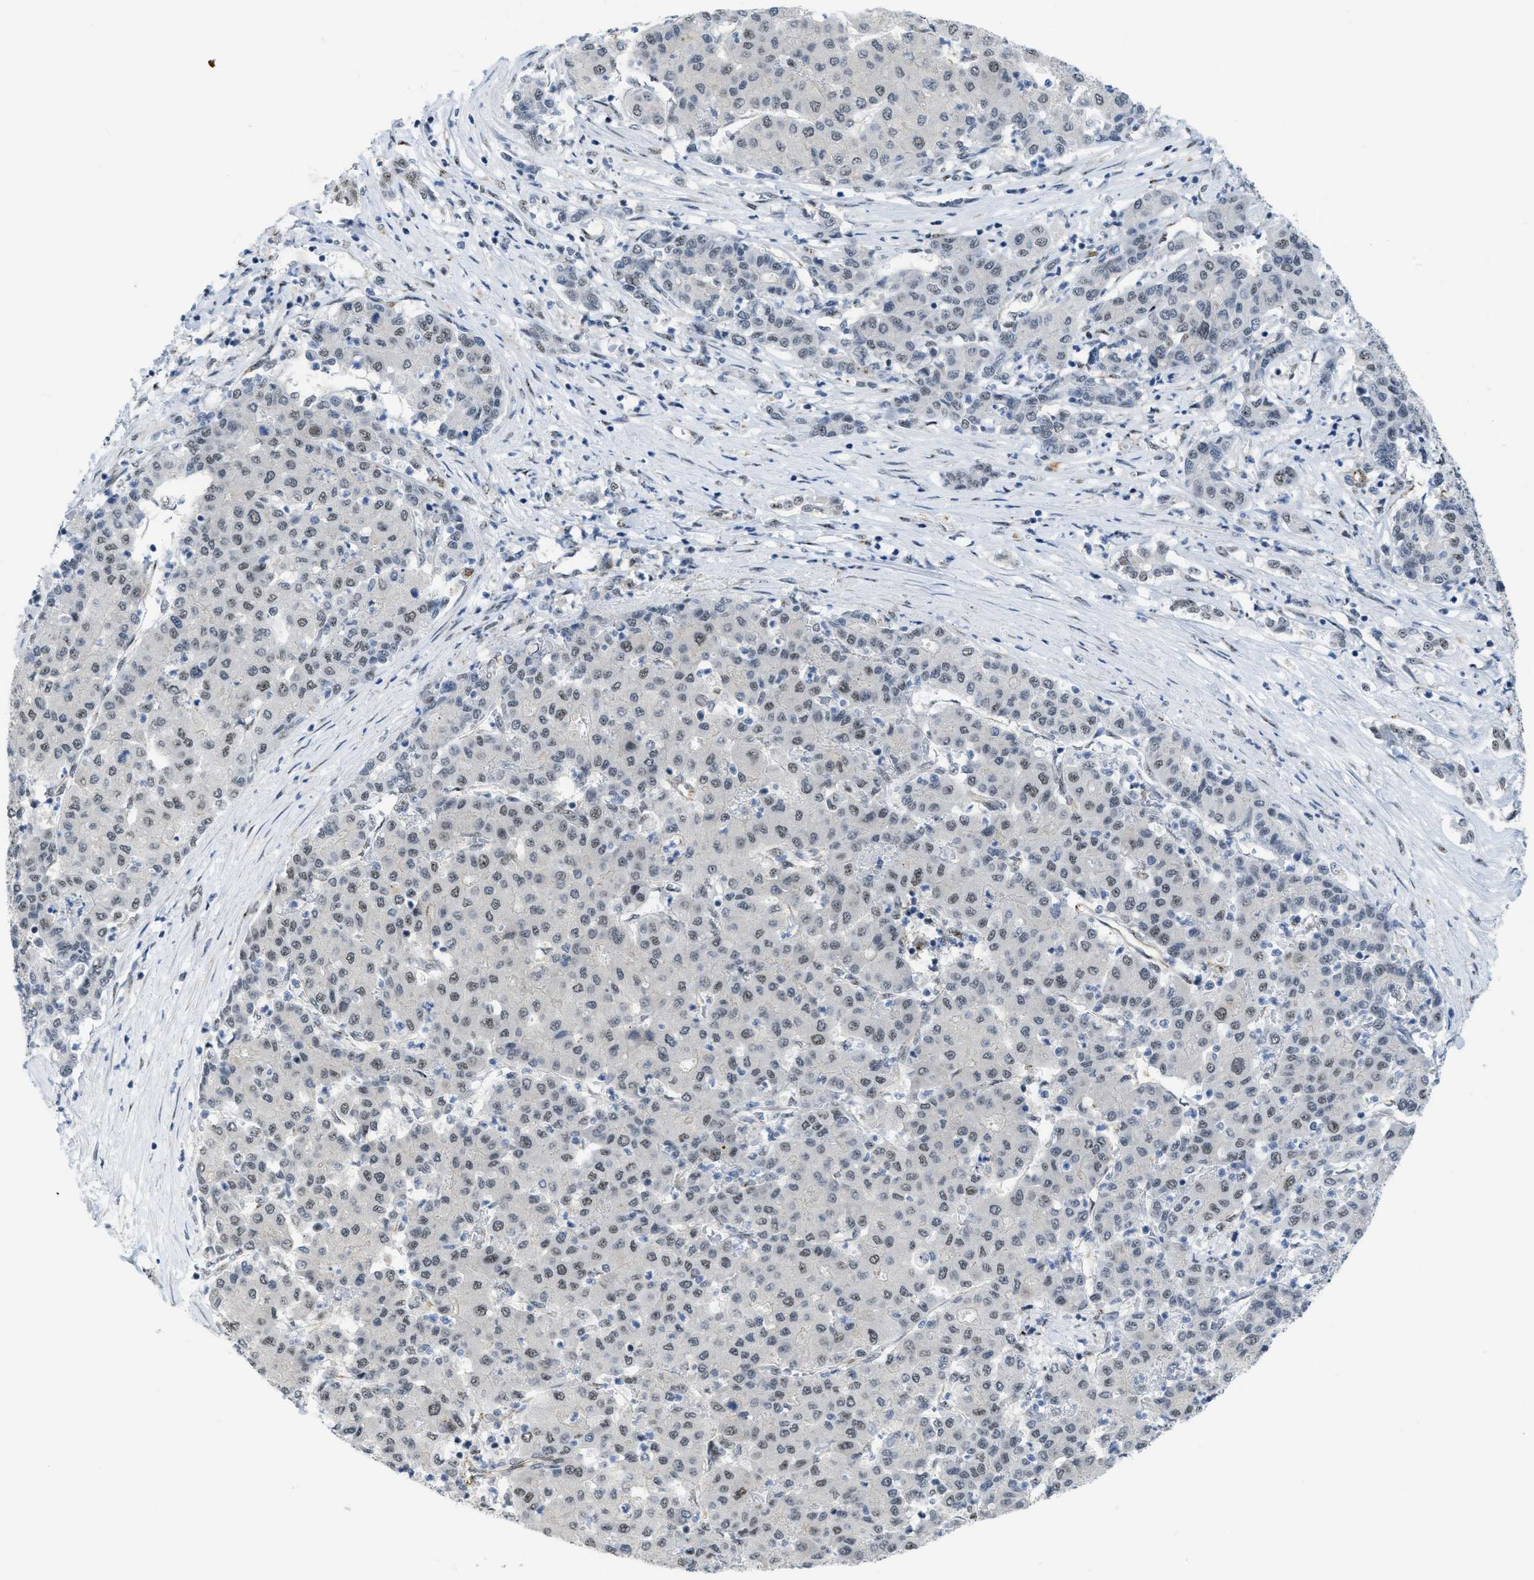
{"staining": {"intensity": "weak", "quantity": ">75%", "location": "nuclear"}, "tissue": "liver cancer", "cell_type": "Tumor cells", "image_type": "cancer", "snomed": [{"axis": "morphology", "description": "Carcinoma, Hepatocellular, NOS"}, {"axis": "topography", "description": "Liver"}], "caption": "Liver hepatocellular carcinoma stained with DAB immunohistochemistry (IHC) reveals low levels of weak nuclear positivity in approximately >75% of tumor cells.", "gene": "LRRC8B", "patient": {"sex": "male", "age": 65}}